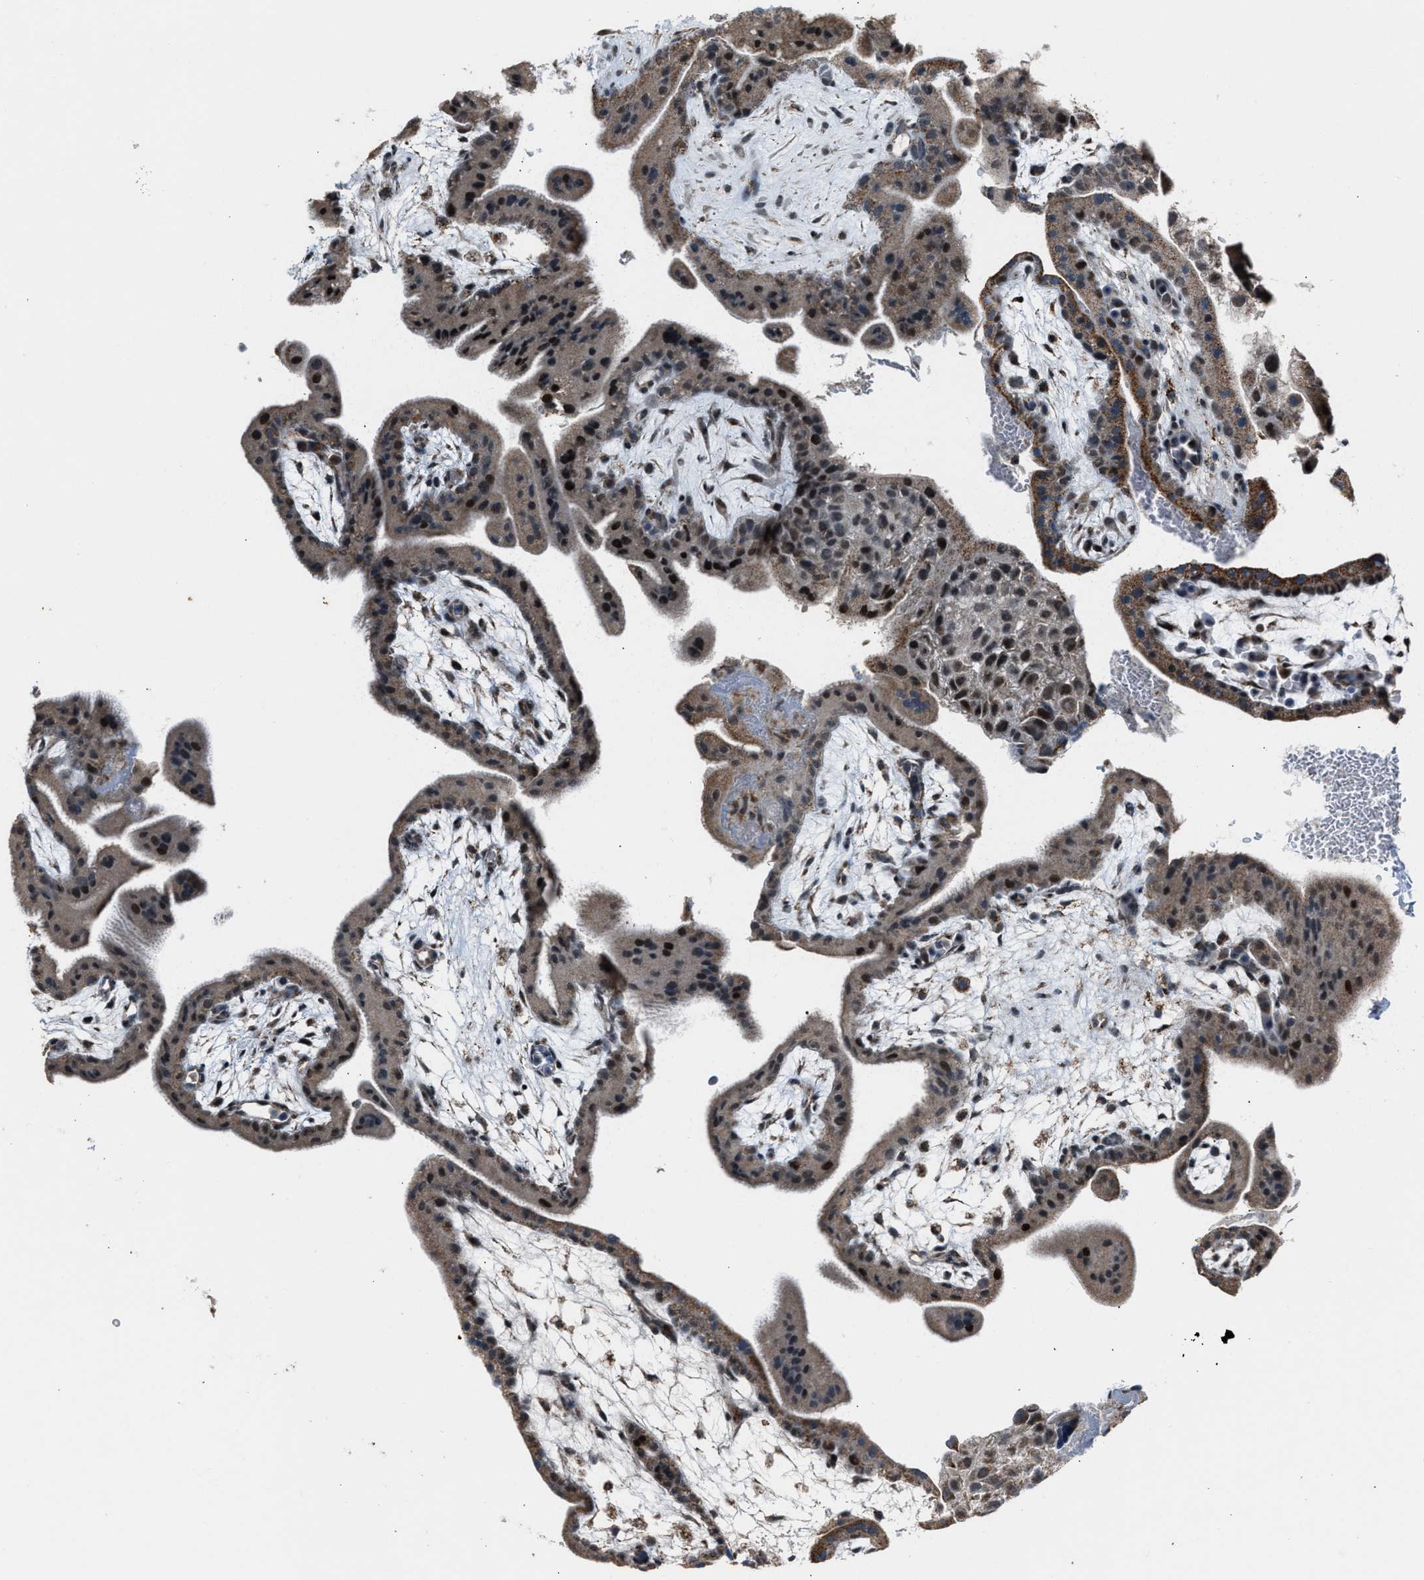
{"staining": {"intensity": "moderate", "quantity": ">75%", "location": "cytoplasmic/membranous"}, "tissue": "placenta", "cell_type": "Decidual cells", "image_type": "normal", "snomed": [{"axis": "morphology", "description": "Normal tissue, NOS"}, {"axis": "topography", "description": "Placenta"}], "caption": "A medium amount of moderate cytoplasmic/membranous positivity is seen in approximately >75% of decidual cells in unremarkable placenta. The staining is performed using DAB (3,3'-diaminobenzidine) brown chromogen to label protein expression. The nuclei are counter-stained blue using hematoxylin.", "gene": "CHN2", "patient": {"sex": "female", "age": 35}}